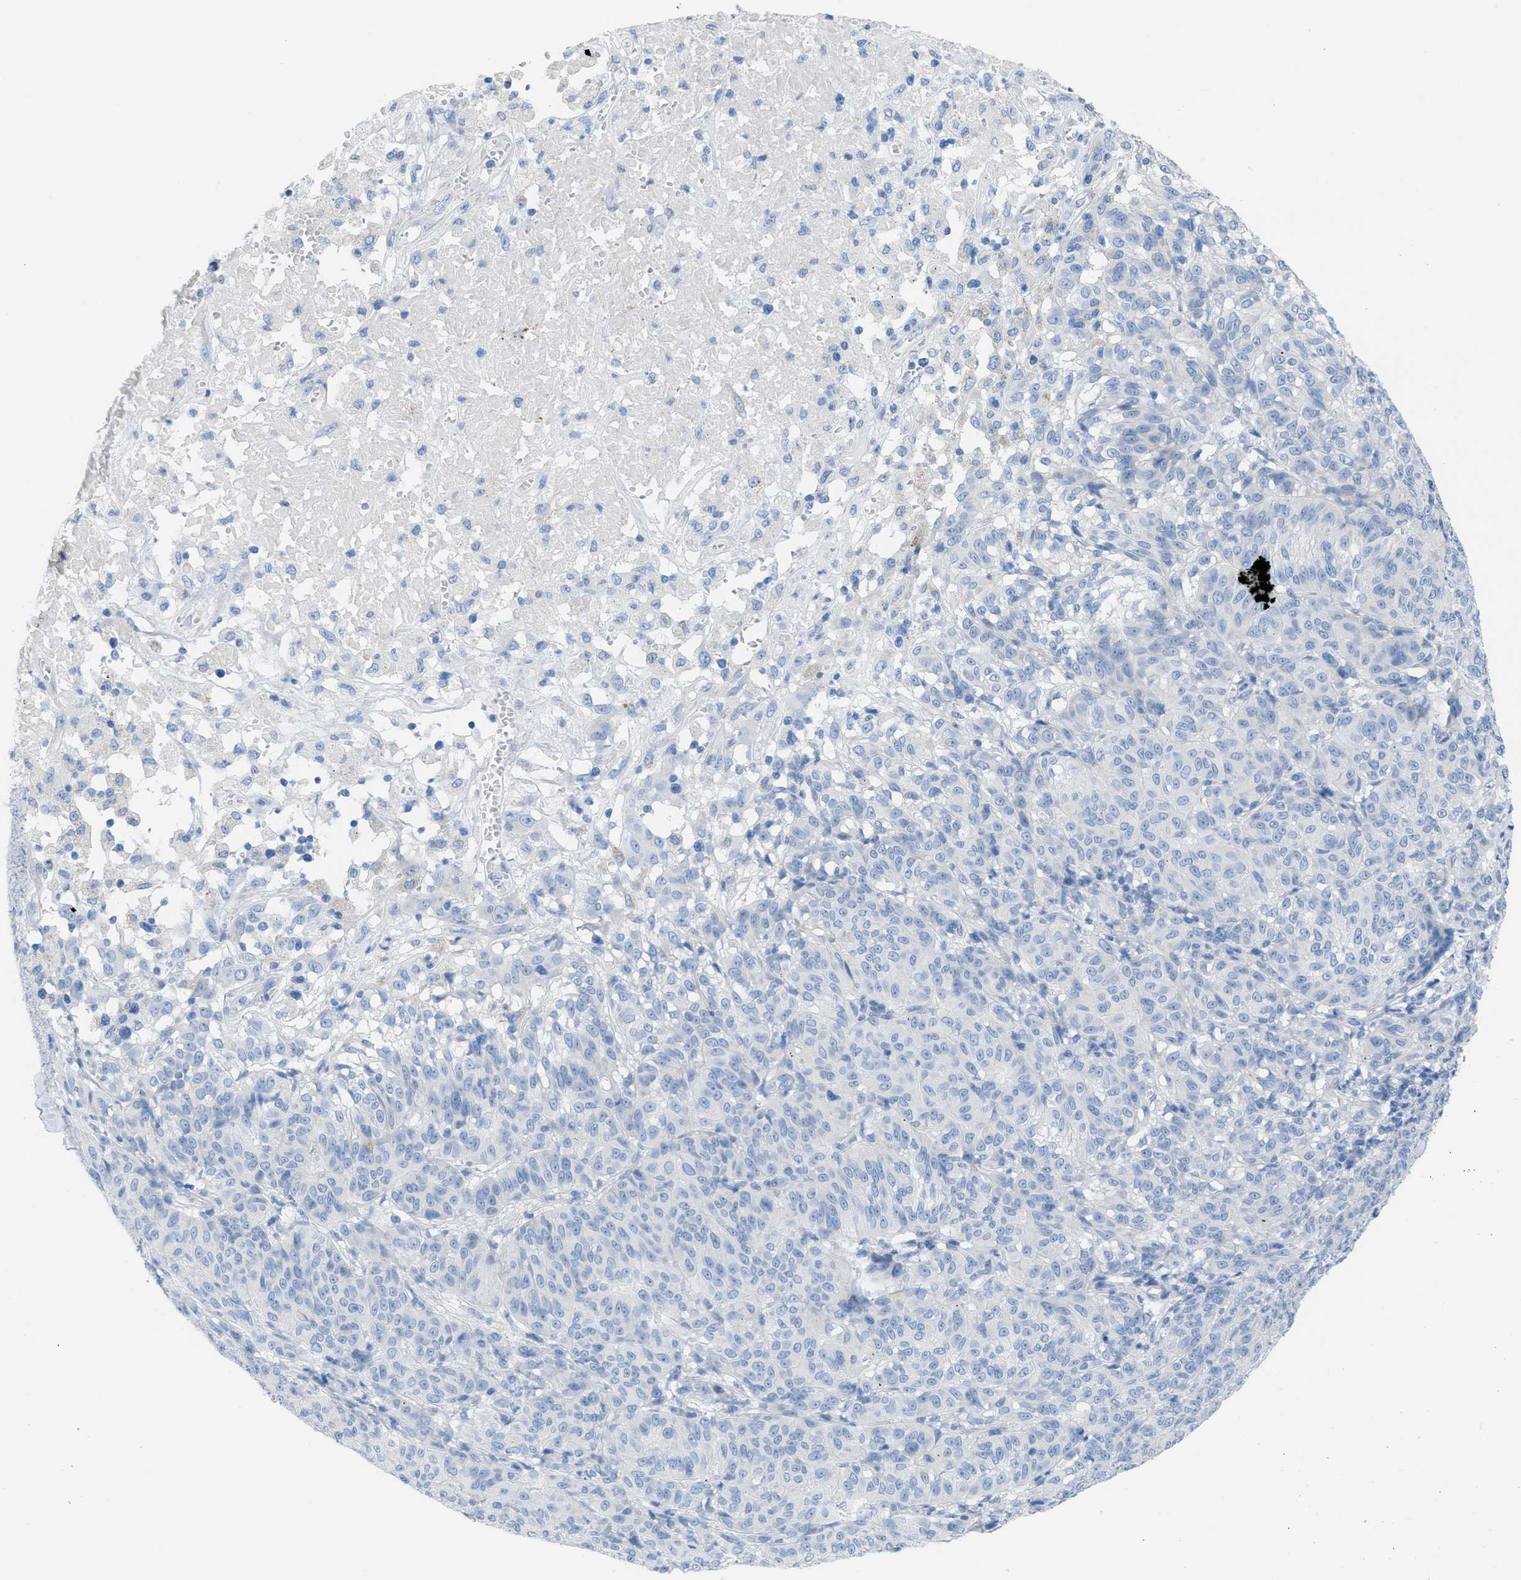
{"staining": {"intensity": "negative", "quantity": "none", "location": "none"}, "tissue": "melanoma", "cell_type": "Tumor cells", "image_type": "cancer", "snomed": [{"axis": "morphology", "description": "Malignant melanoma, NOS"}, {"axis": "topography", "description": "Skin"}], "caption": "The histopathology image exhibits no staining of tumor cells in malignant melanoma. (DAB (3,3'-diaminobenzidine) immunohistochemistry (IHC), high magnification).", "gene": "ASGR1", "patient": {"sex": "female", "age": 72}}